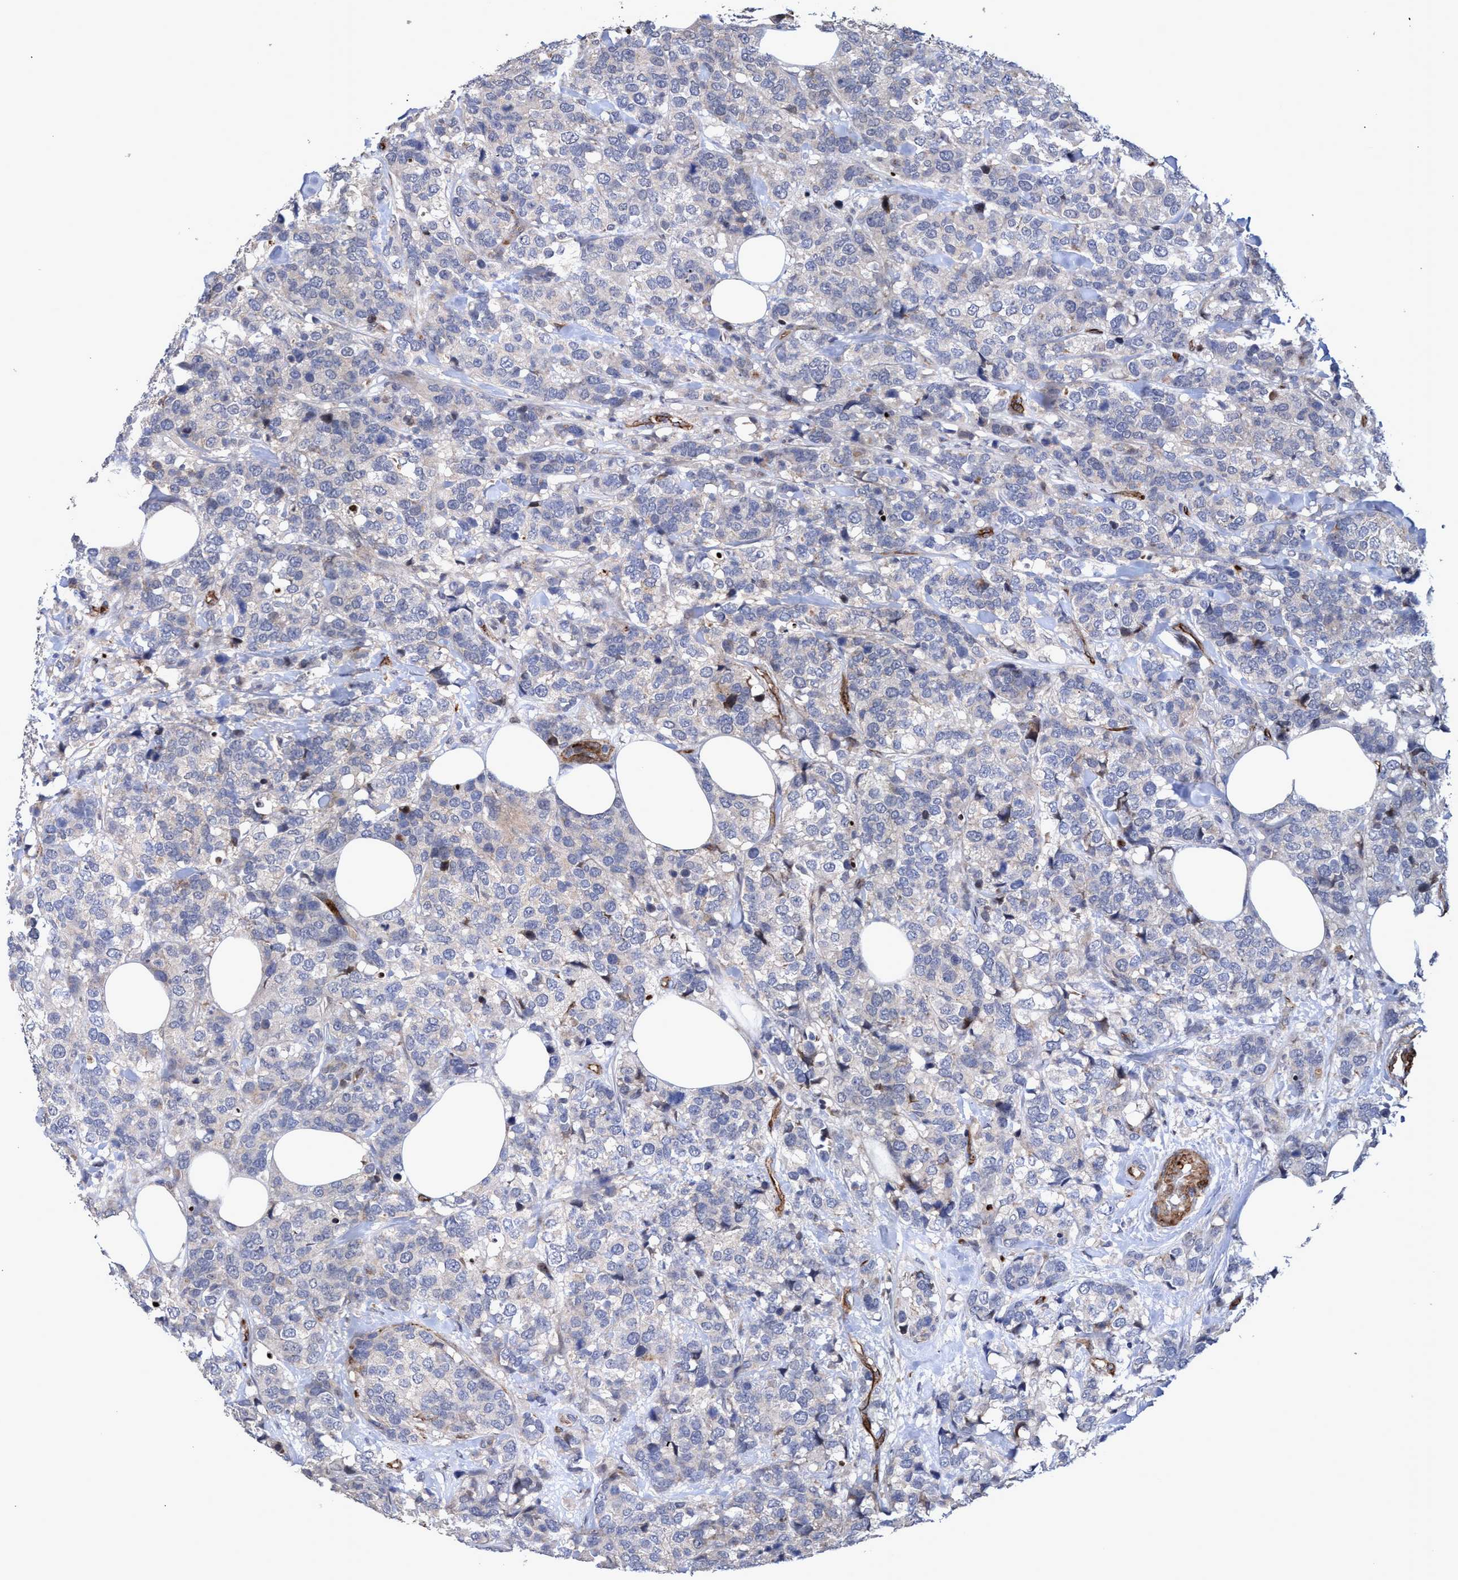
{"staining": {"intensity": "negative", "quantity": "none", "location": "none"}, "tissue": "breast cancer", "cell_type": "Tumor cells", "image_type": "cancer", "snomed": [{"axis": "morphology", "description": "Lobular carcinoma"}, {"axis": "topography", "description": "Breast"}], "caption": "This is an immunohistochemistry (IHC) micrograph of human breast lobular carcinoma. There is no expression in tumor cells.", "gene": "ZNF750", "patient": {"sex": "female", "age": 59}}